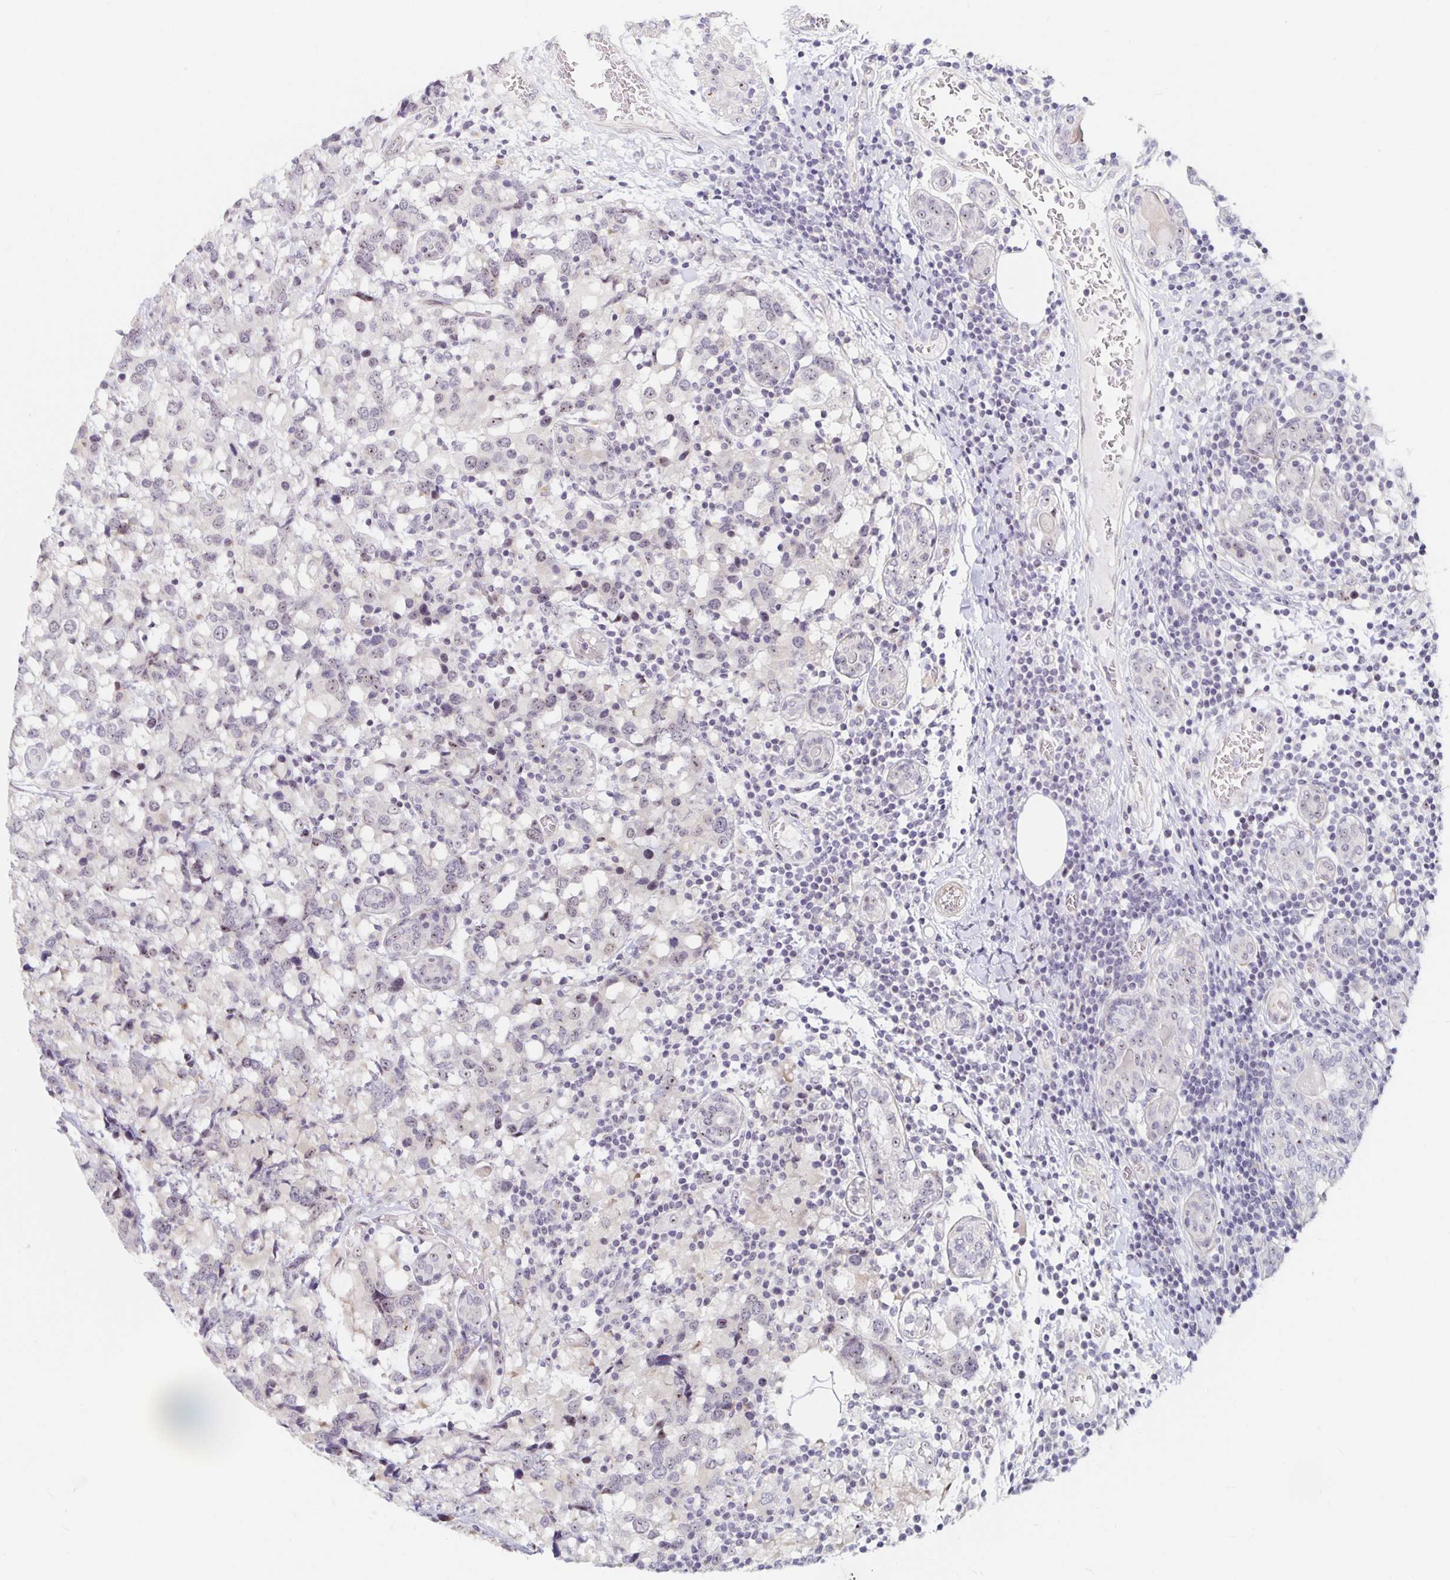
{"staining": {"intensity": "weak", "quantity": "<25%", "location": "nuclear"}, "tissue": "breast cancer", "cell_type": "Tumor cells", "image_type": "cancer", "snomed": [{"axis": "morphology", "description": "Lobular carcinoma"}, {"axis": "topography", "description": "Breast"}], "caption": "Breast lobular carcinoma stained for a protein using immunohistochemistry displays no expression tumor cells.", "gene": "NUP85", "patient": {"sex": "female", "age": 59}}